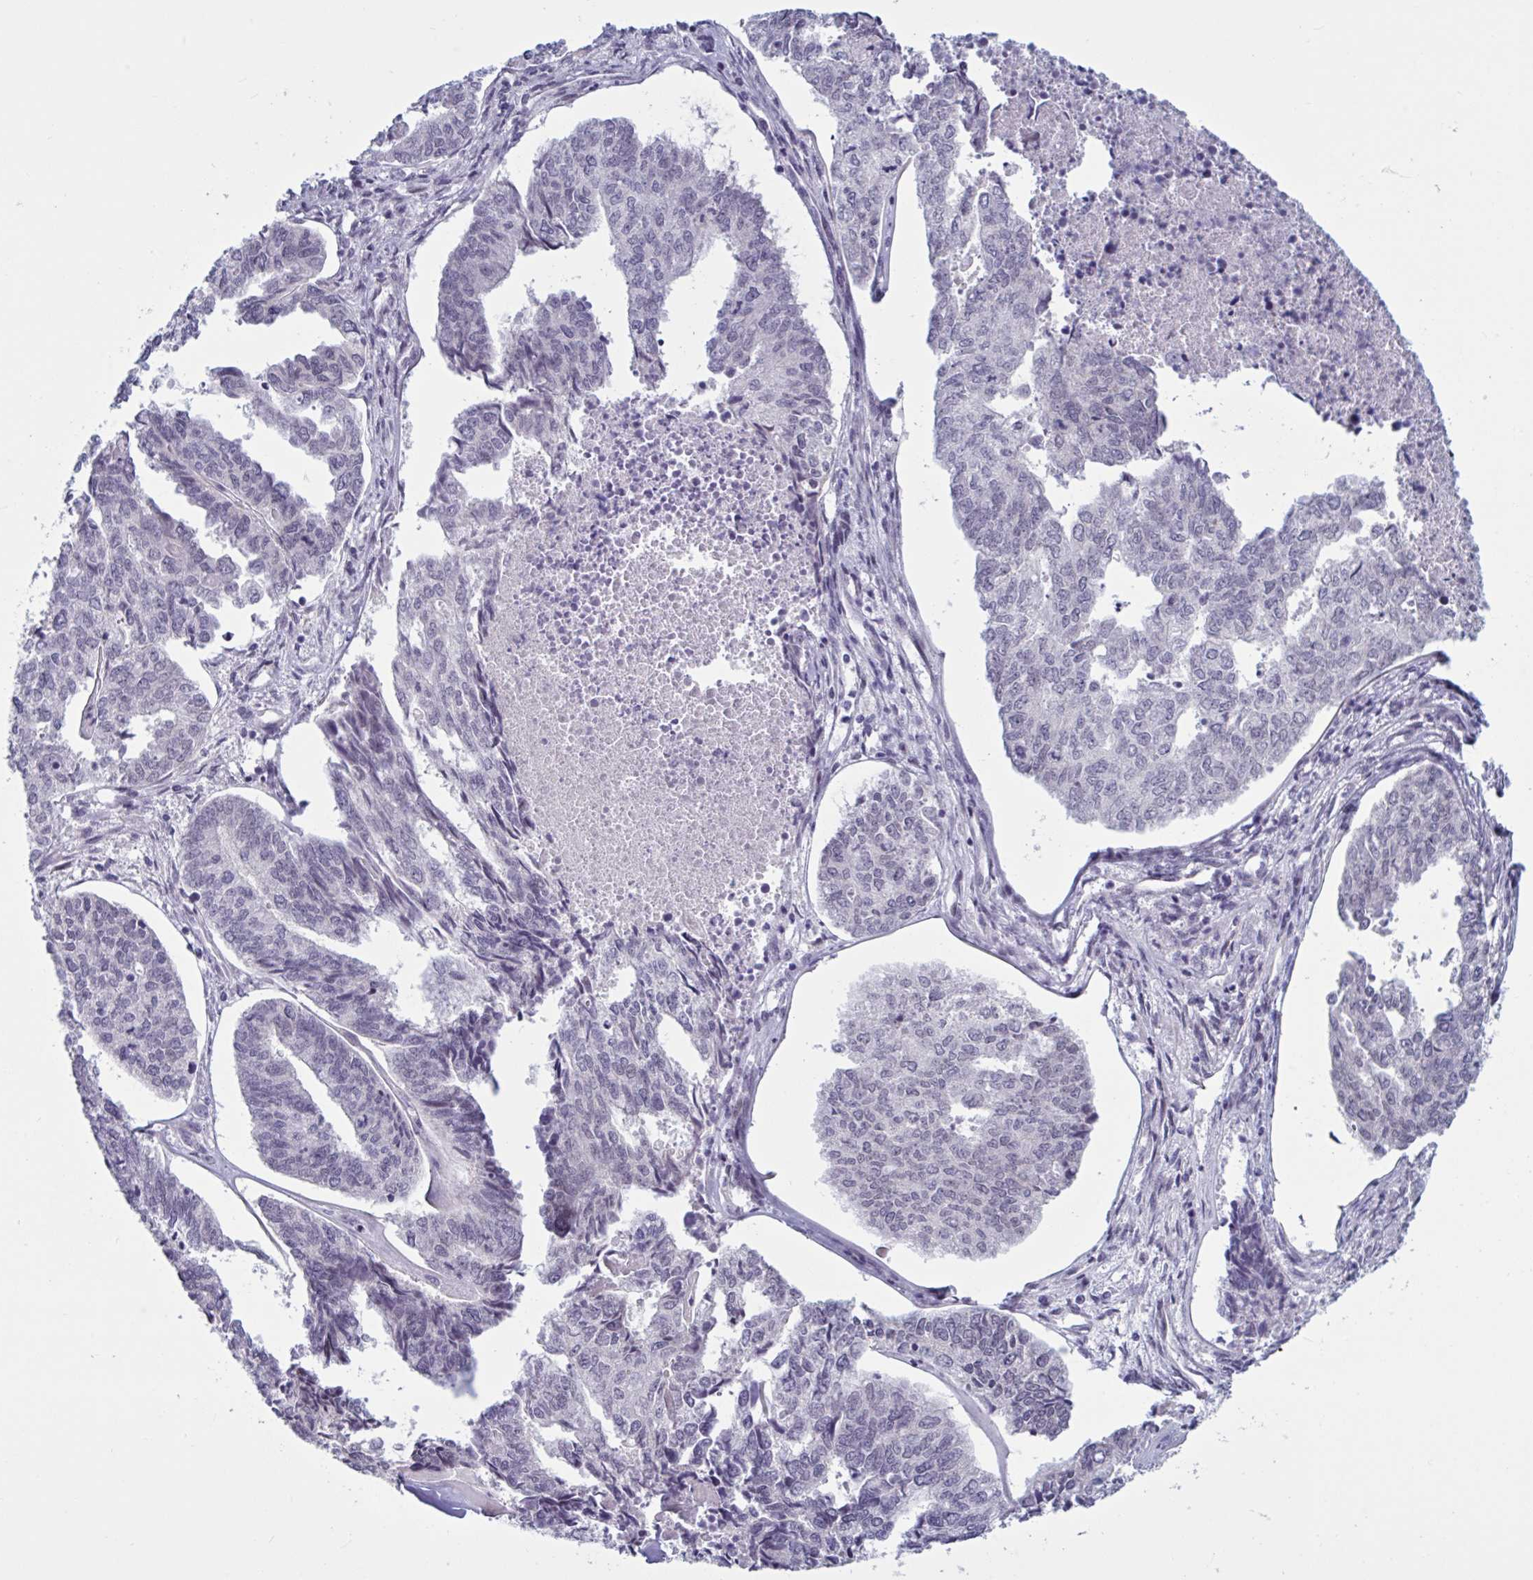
{"staining": {"intensity": "negative", "quantity": "none", "location": "none"}, "tissue": "endometrial cancer", "cell_type": "Tumor cells", "image_type": "cancer", "snomed": [{"axis": "morphology", "description": "Adenocarcinoma, NOS"}, {"axis": "topography", "description": "Endometrium"}], "caption": "The IHC histopathology image has no significant expression in tumor cells of endometrial adenocarcinoma tissue.", "gene": "TCEAL8", "patient": {"sex": "female", "age": 73}}